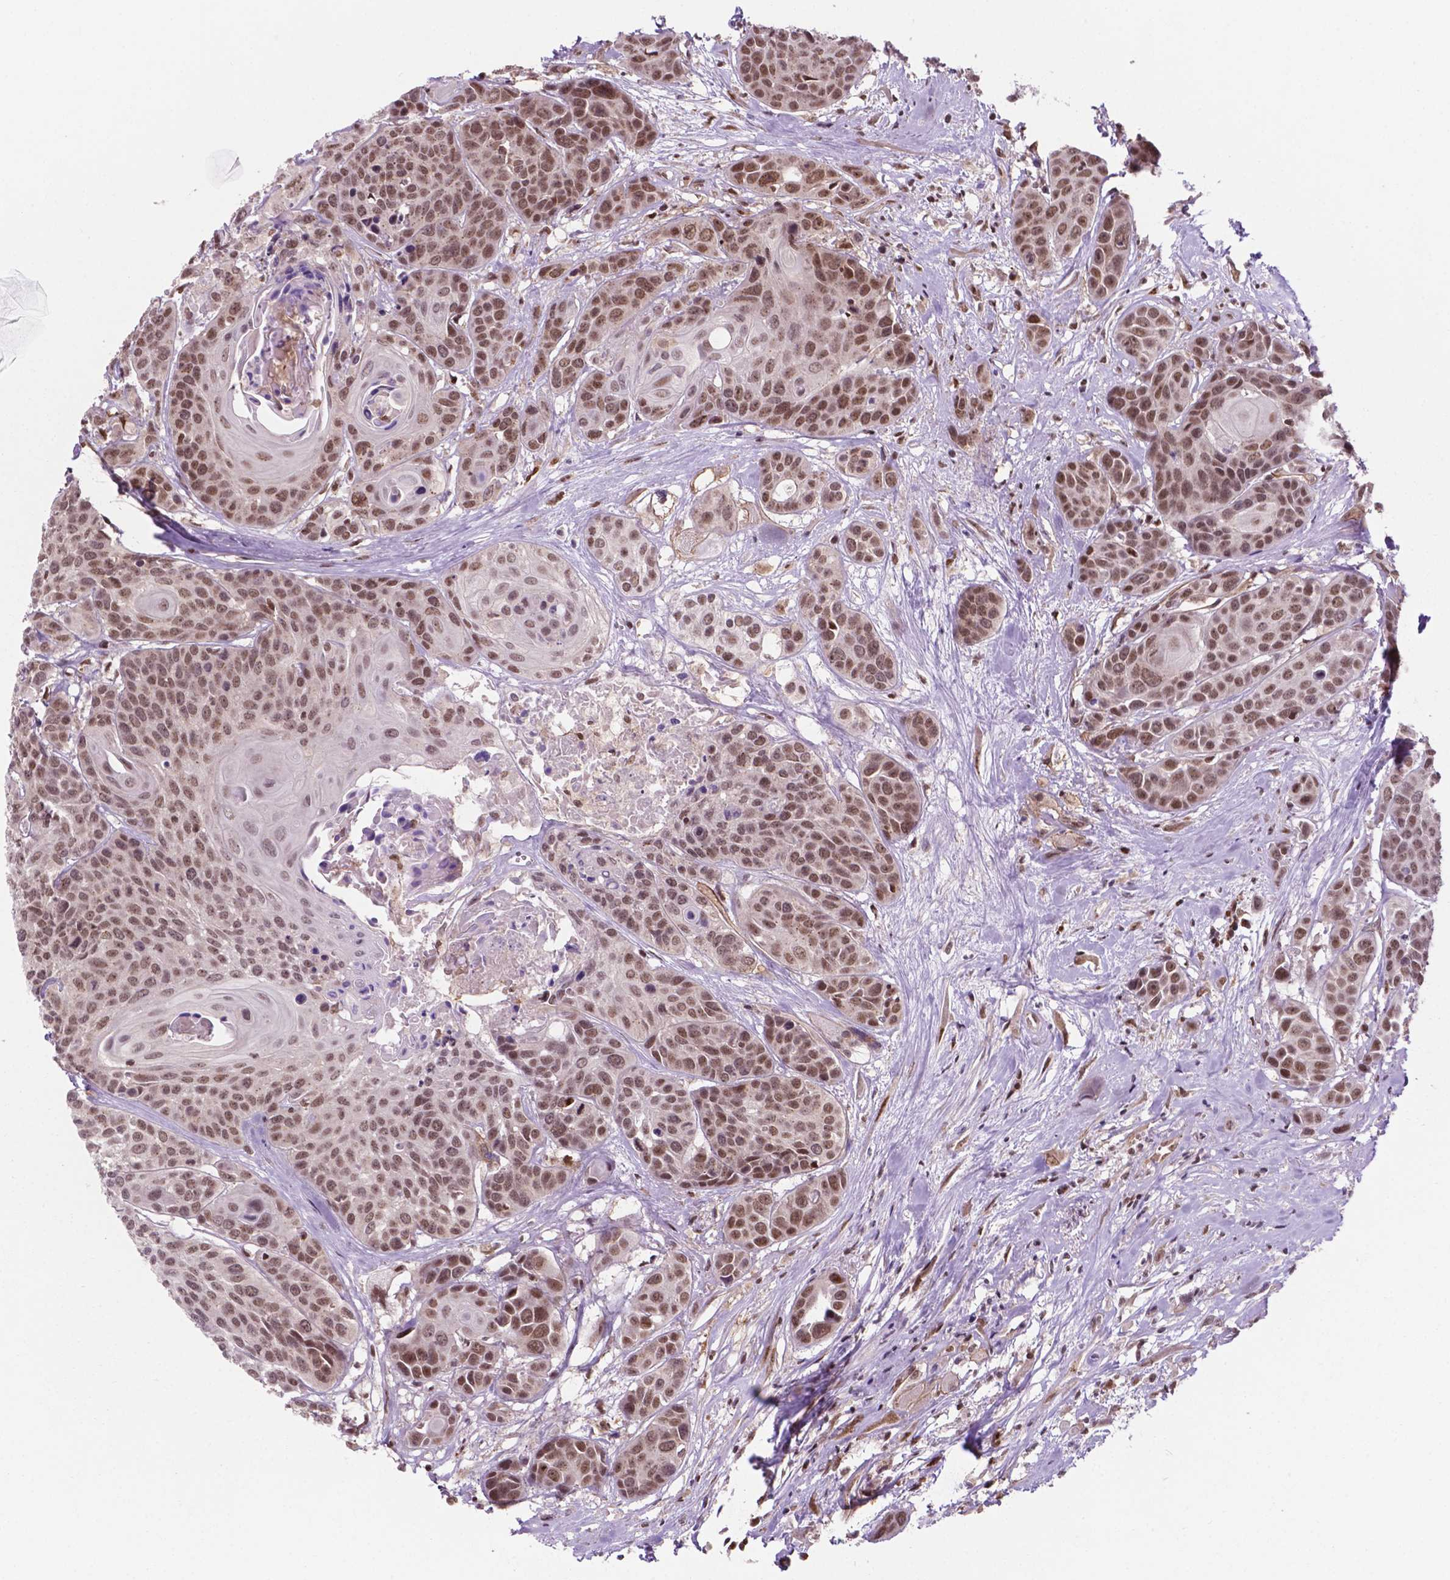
{"staining": {"intensity": "moderate", "quantity": ">75%", "location": "nuclear"}, "tissue": "head and neck cancer", "cell_type": "Tumor cells", "image_type": "cancer", "snomed": [{"axis": "morphology", "description": "Squamous cell carcinoma, NOS"}, {"axis": "topography", "description": "Oral tissue"}, {"axis": "topography", "description": "Head-Neck"}], "caption": "A photomicrograph showing moderate nuclear expression in about >75% of tumor cells in squamous cell carcinoma (head and neck), as visualized by brown immunohistochemical staining.", "gene": "PER2", "patient": {"sex": "male", "age": 56}}